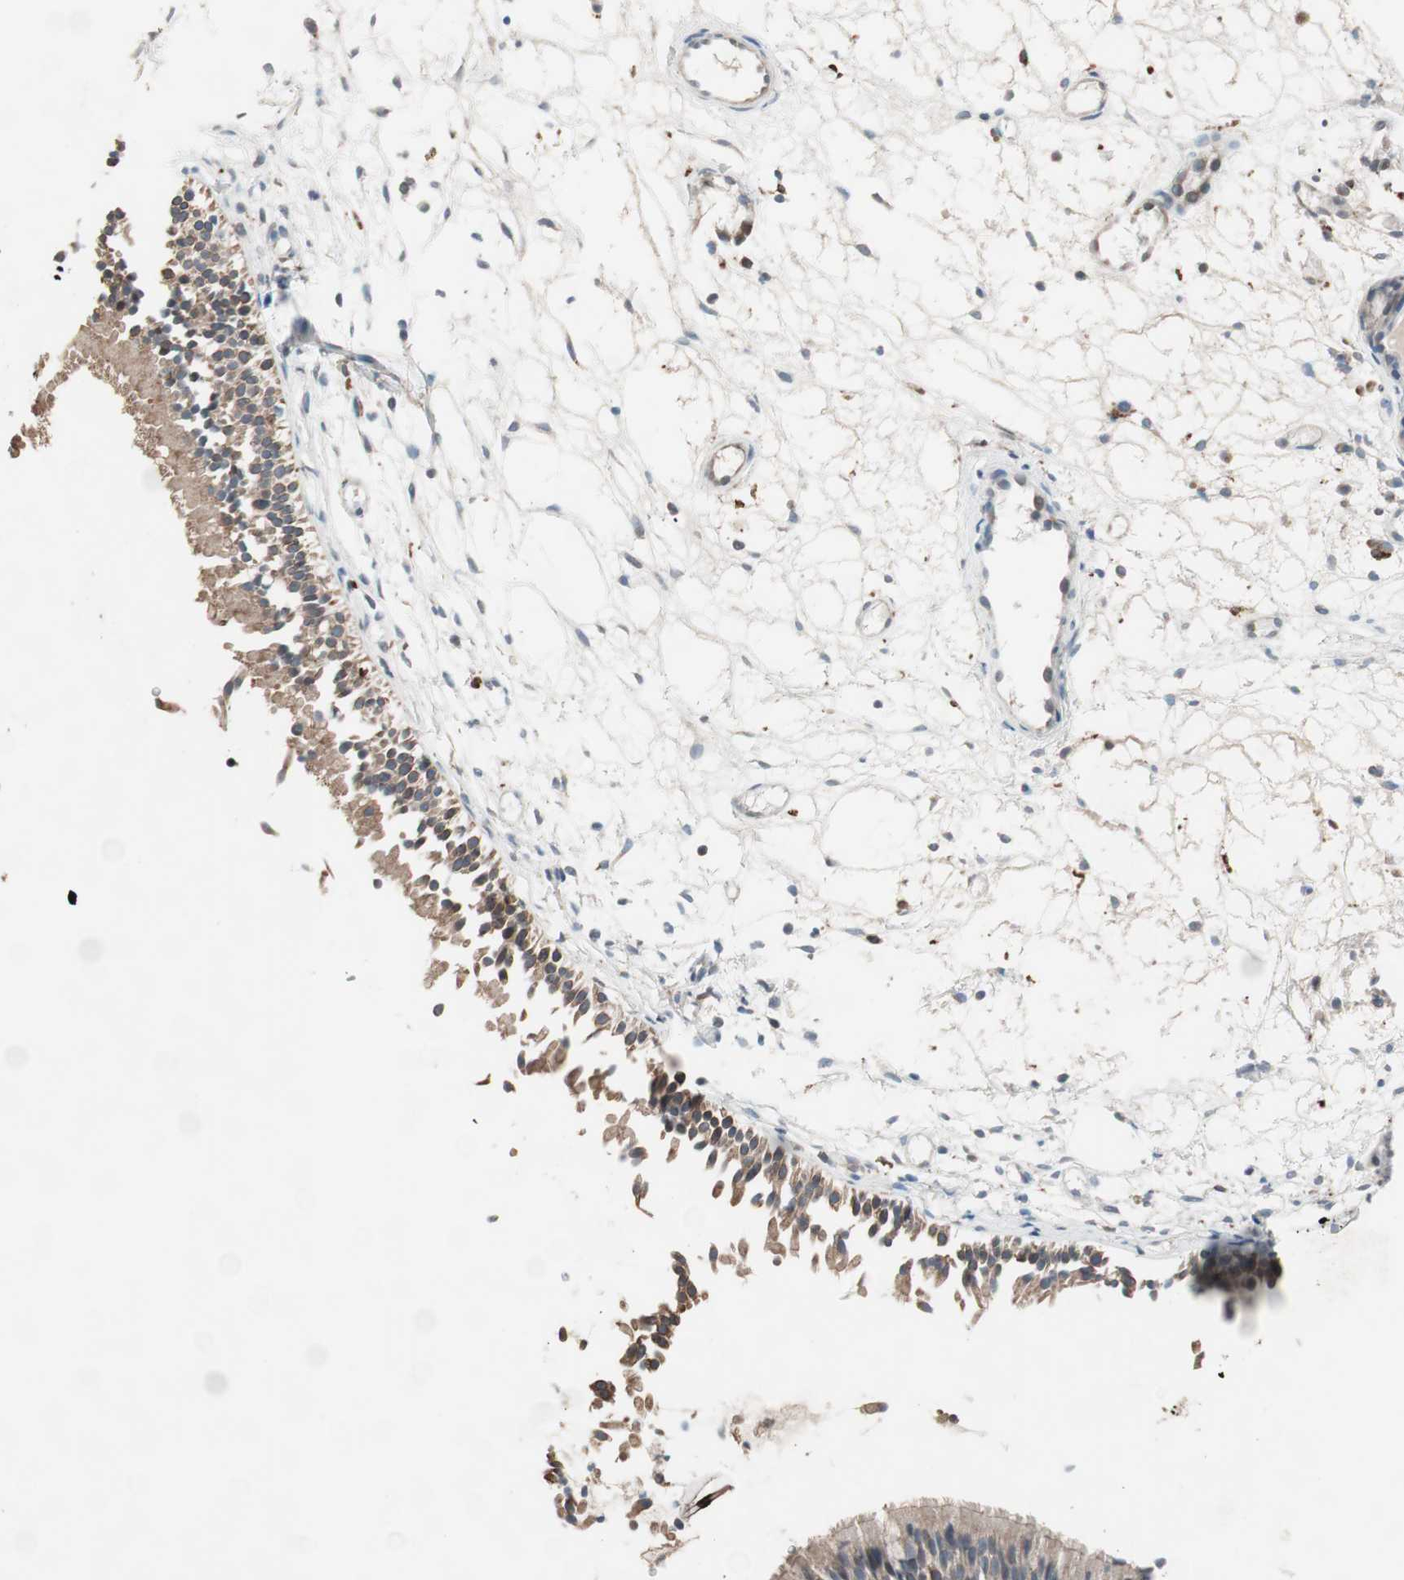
{"staining": {"intensity": "moderate", "quantity": ">75%", "location": "cytoplasmic/membranous"}, "tissue": "nasopharynx", "cell_type": "Respiratory epithelial cells", "image_type": "normal", "snomed": [{"axis": "morphology", "description": "Normal tissue, NOS"}, {"axis": "topography", "description": "Nasopharynx"}], "caption": "Nasopharynx stained with a brown dye shows moderate cytoplasmic/membranous positive staining in approximately >75% of respiratory epithelial cells.", "gene": "STAB1", "patient": {"sex": "female", "age": 54}}